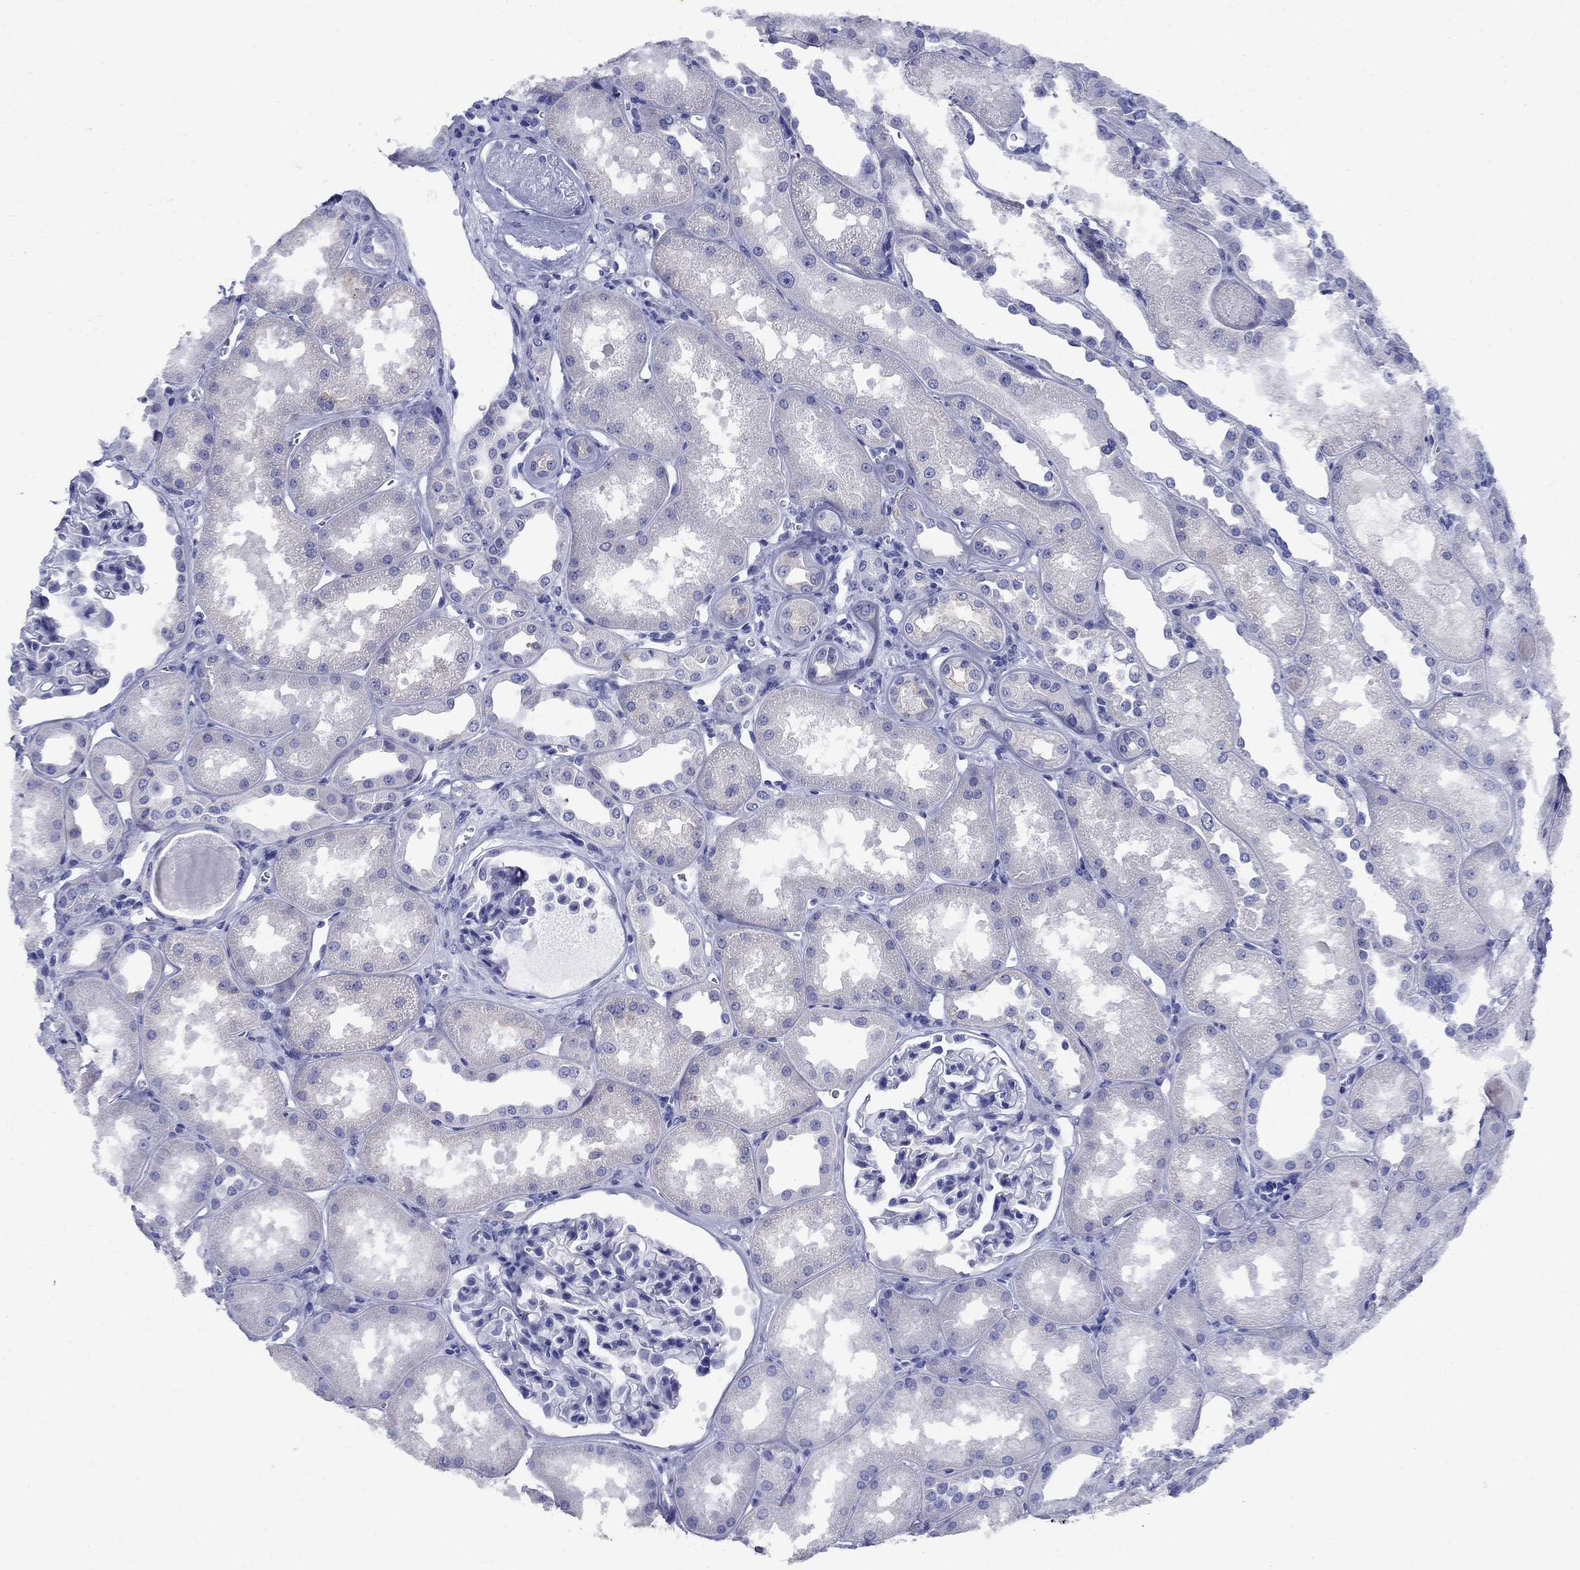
{"staining": {"intensity": "negative", "quantity": "none", "location": "none"}, "tissue": "kidney", "cell_type": "Cells in glomeruli", "image_type": "normal", "snomed": [{"axis": "morphology", "description": "Normal tissue, NOS"}, {"axis": "topography", "description": "Kidney"}], "caption": "DAB (3,3'-diaminobenzidine) immunohistochemical staining of normal human kidney shows no significant expression in cells in glomeruli.", "gene": "CD1A", "patient": {"sex": "male", "age": 61}}